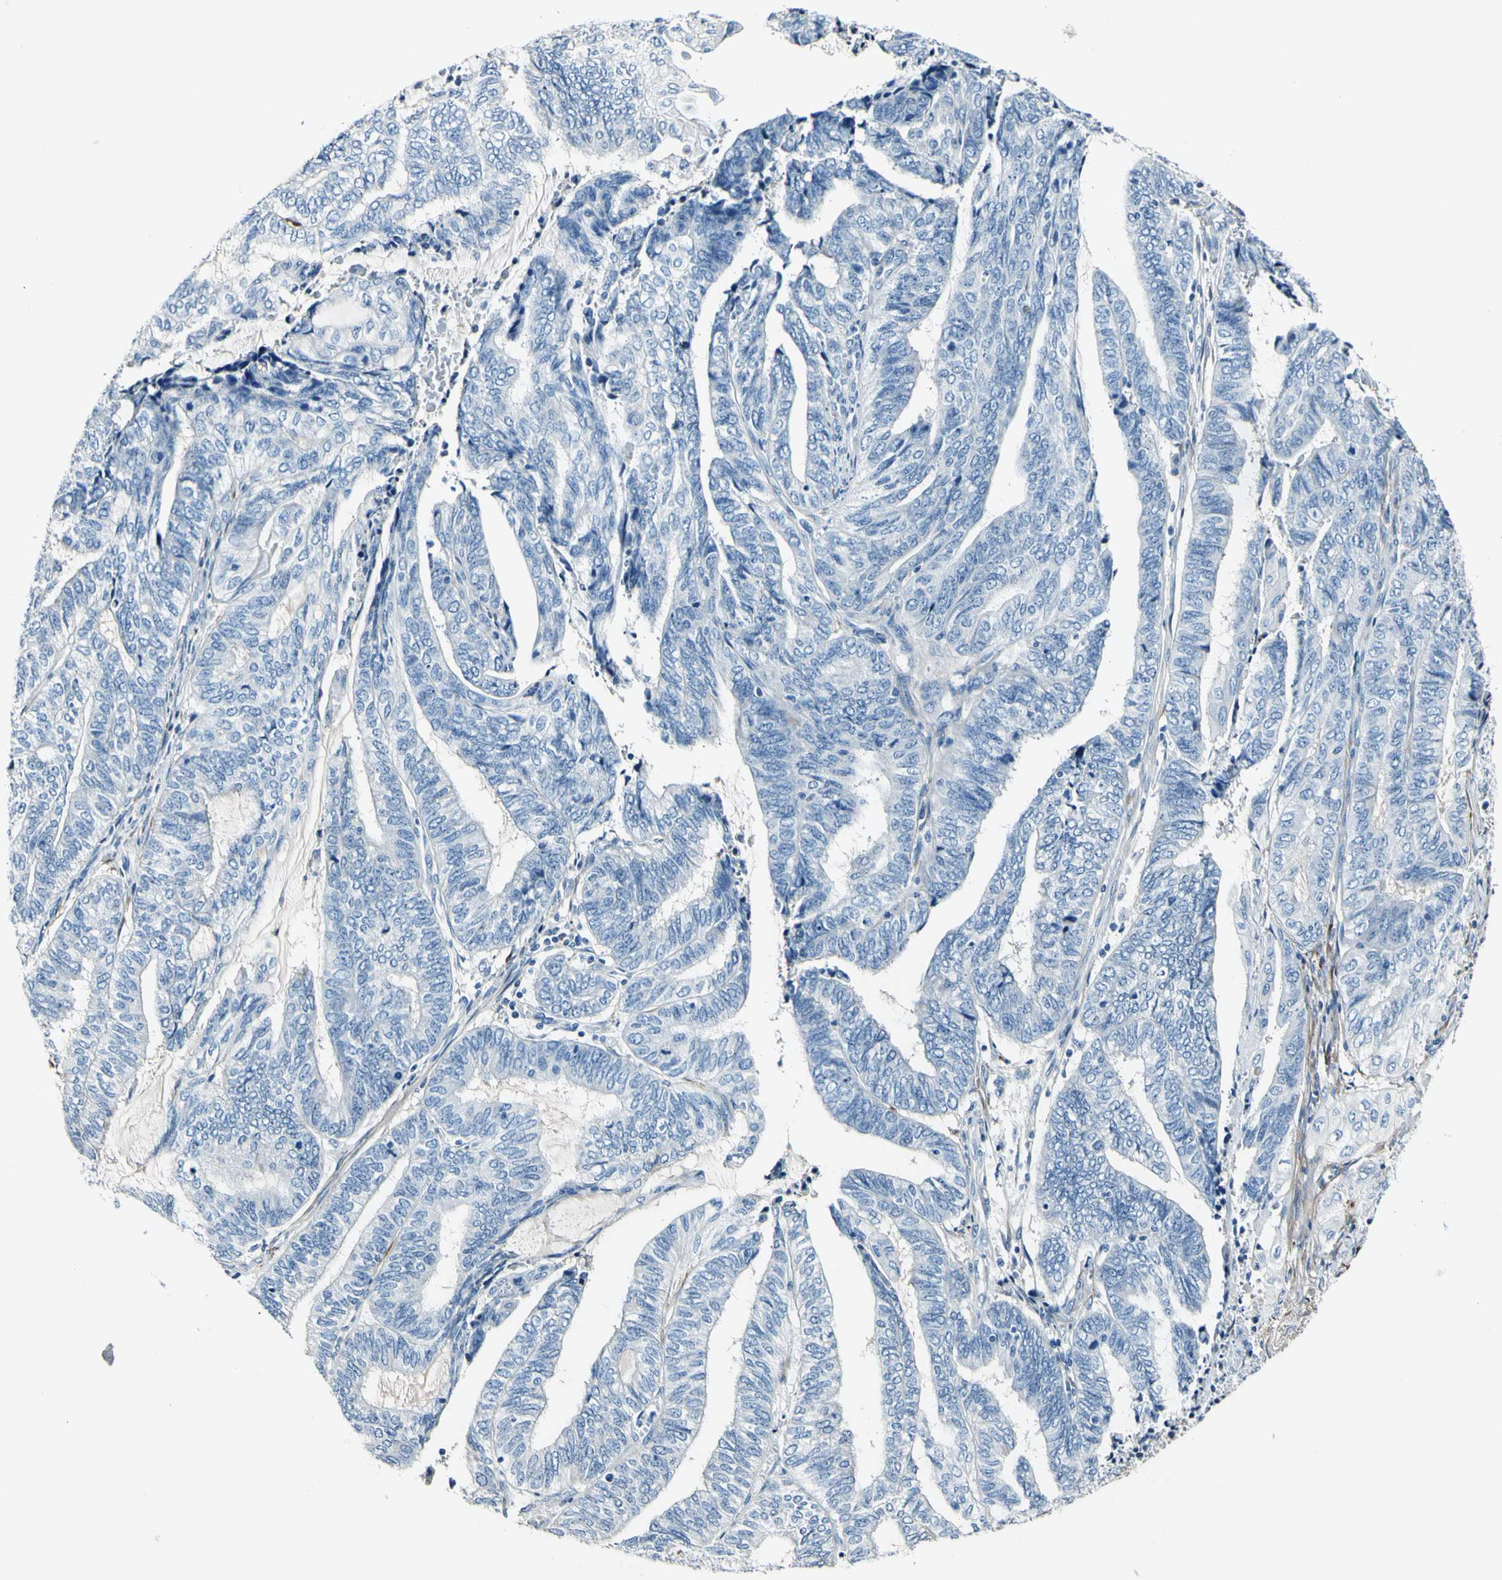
{"staining": {"intensity": "negative", "quantity": "none", "location": "none"}, "tissue": "endometrial cancer", "cell_type": "Tumor cells", "image_type": "cancer", "snomed": [{"axis": "morphology", "description": "Adenocarcinoma, NOS"}, {"axis": "topography", "description": "Uterus"}, {"axis": "topography", "description": "Endometrium"}], "caption": "Protein analysis of adenocarcinoma (endometrial) exhibits no significant staining in tumor cells.", "gene": "COL6A3", "patient": {"sex": "female", "age": 70}}